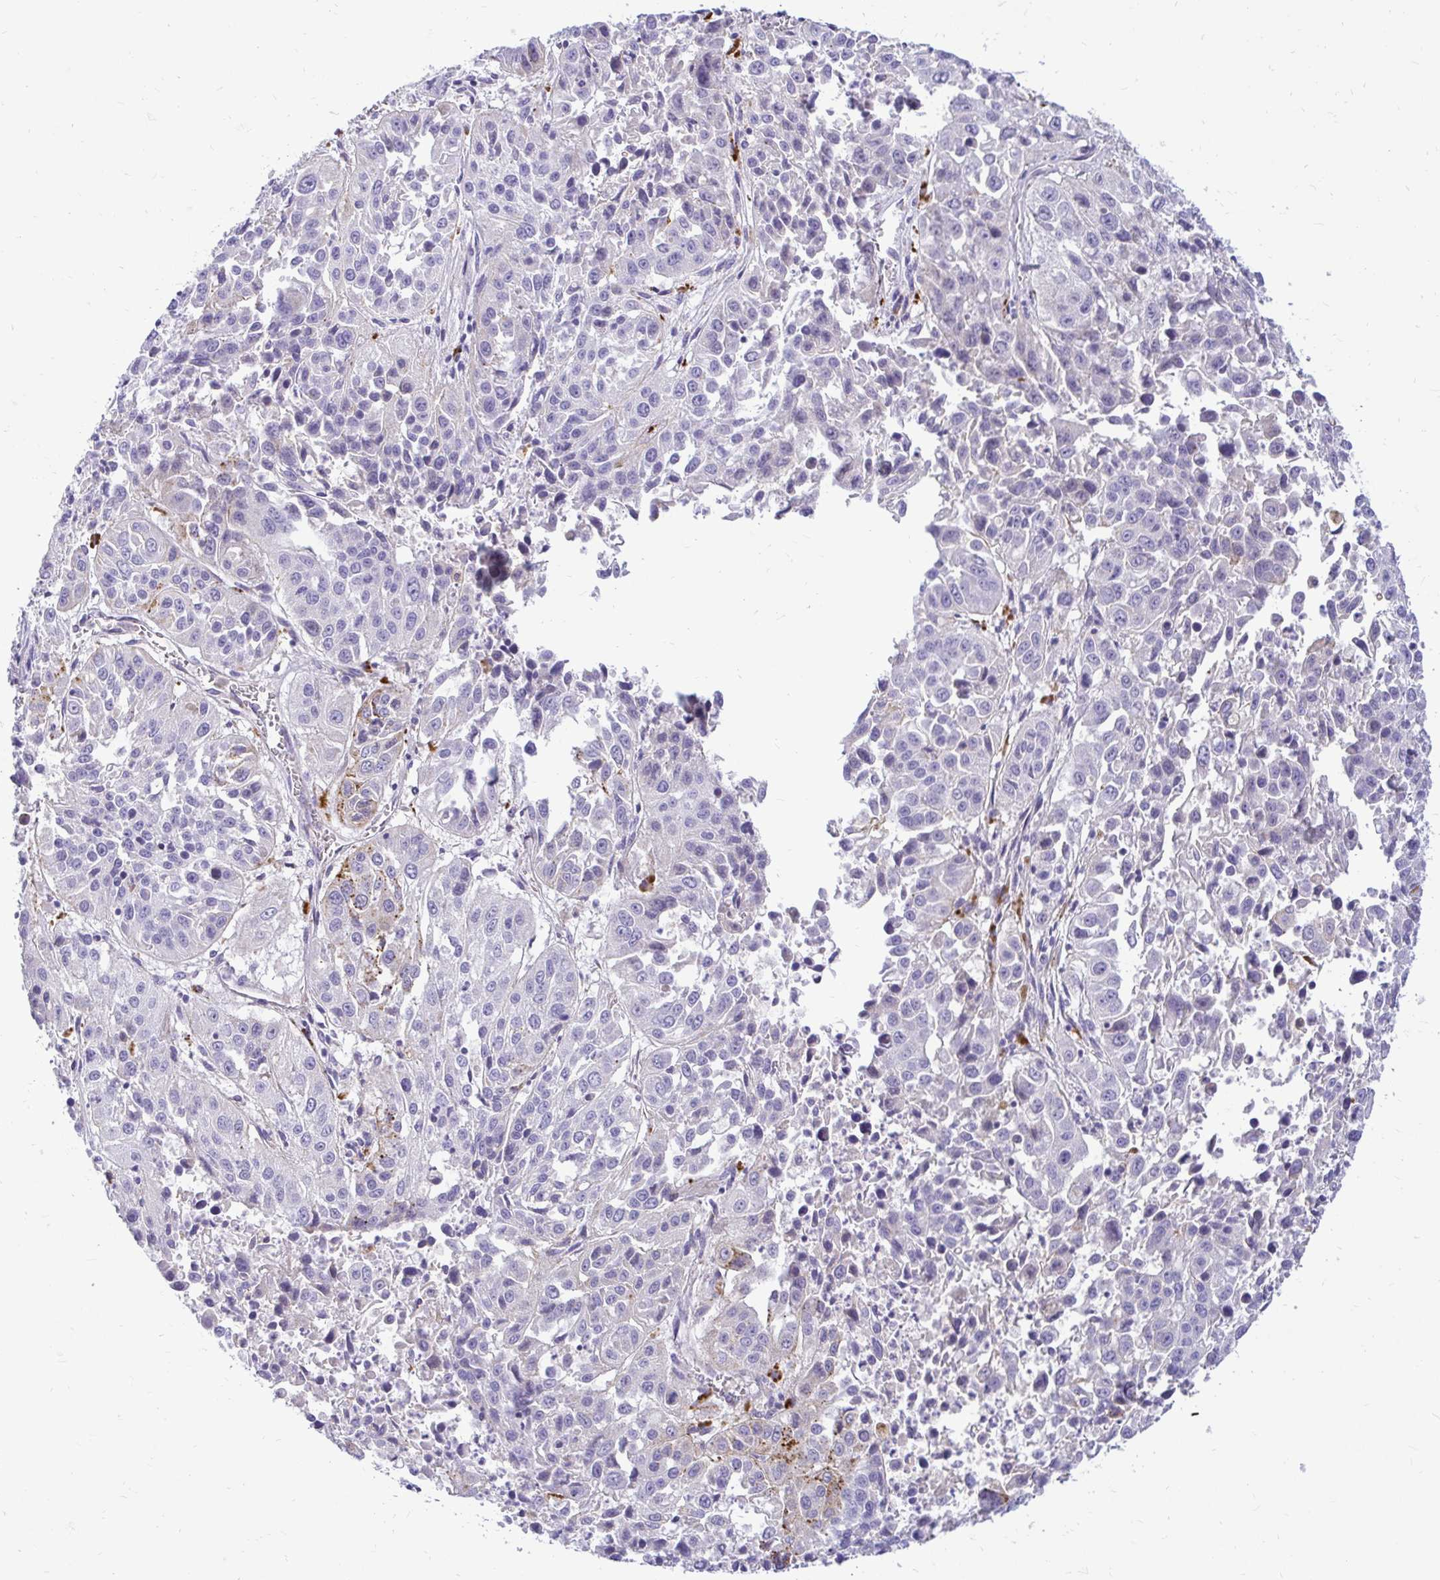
{"staining": {"intensity": "negative", "quantity": "none", "location": "none"}, "tissue": "lung cancer", "cell_type": "Tumor cells", "image_type": "cancer", "snomed": [{"axis": "morphology", "description": "Squamous cell carcinoma, NOS"}, {"axis": "topography", "description": "Lung"}], "caption": "This is an immunohistochemistry image of lung cancer. There is no expression in tumor cells.", "gene": "PKN3", "patient": {"sex": "female", "age": 61}}